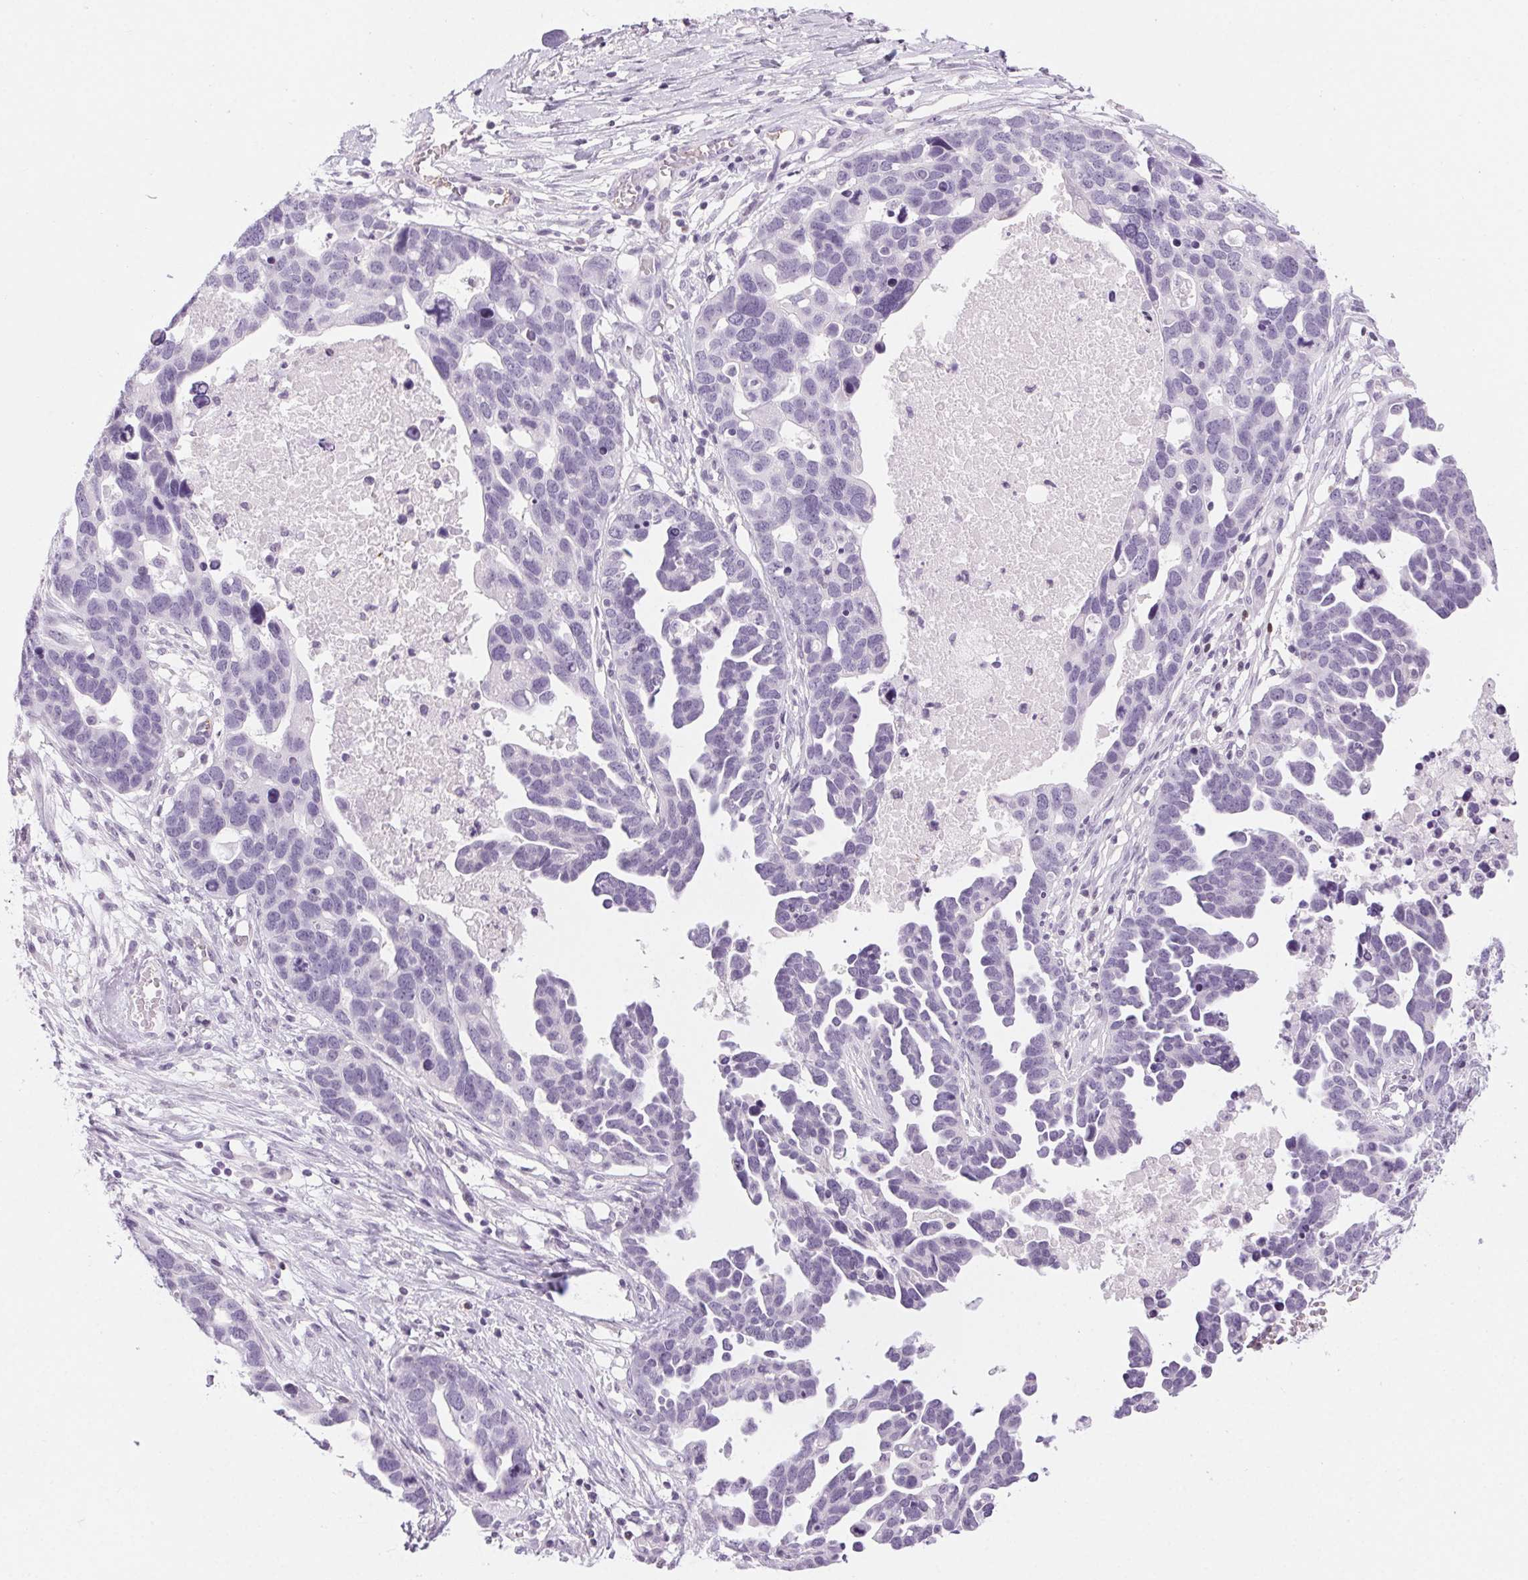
{"staining": {"intensity": "negative", "quantity": "none", "location": "none"}, "tissue": "ovarian cancer", "cell_type": "Tumor cells", "image_type": "cancer", "snomed": [{"axis": "morphology", "description": "Cystadenocarcinoma, serous, NOS"}, {"axis": "topography", "description": "Ovary"}], "caption": "This is an immunohistochemistry (IHC) histopathology image of human ovarian serous cystadenocarcinoma. There is no staining in tumor cells.", "gene": "SLC6A19", "patient": {"sex": "female", "age": 54}}